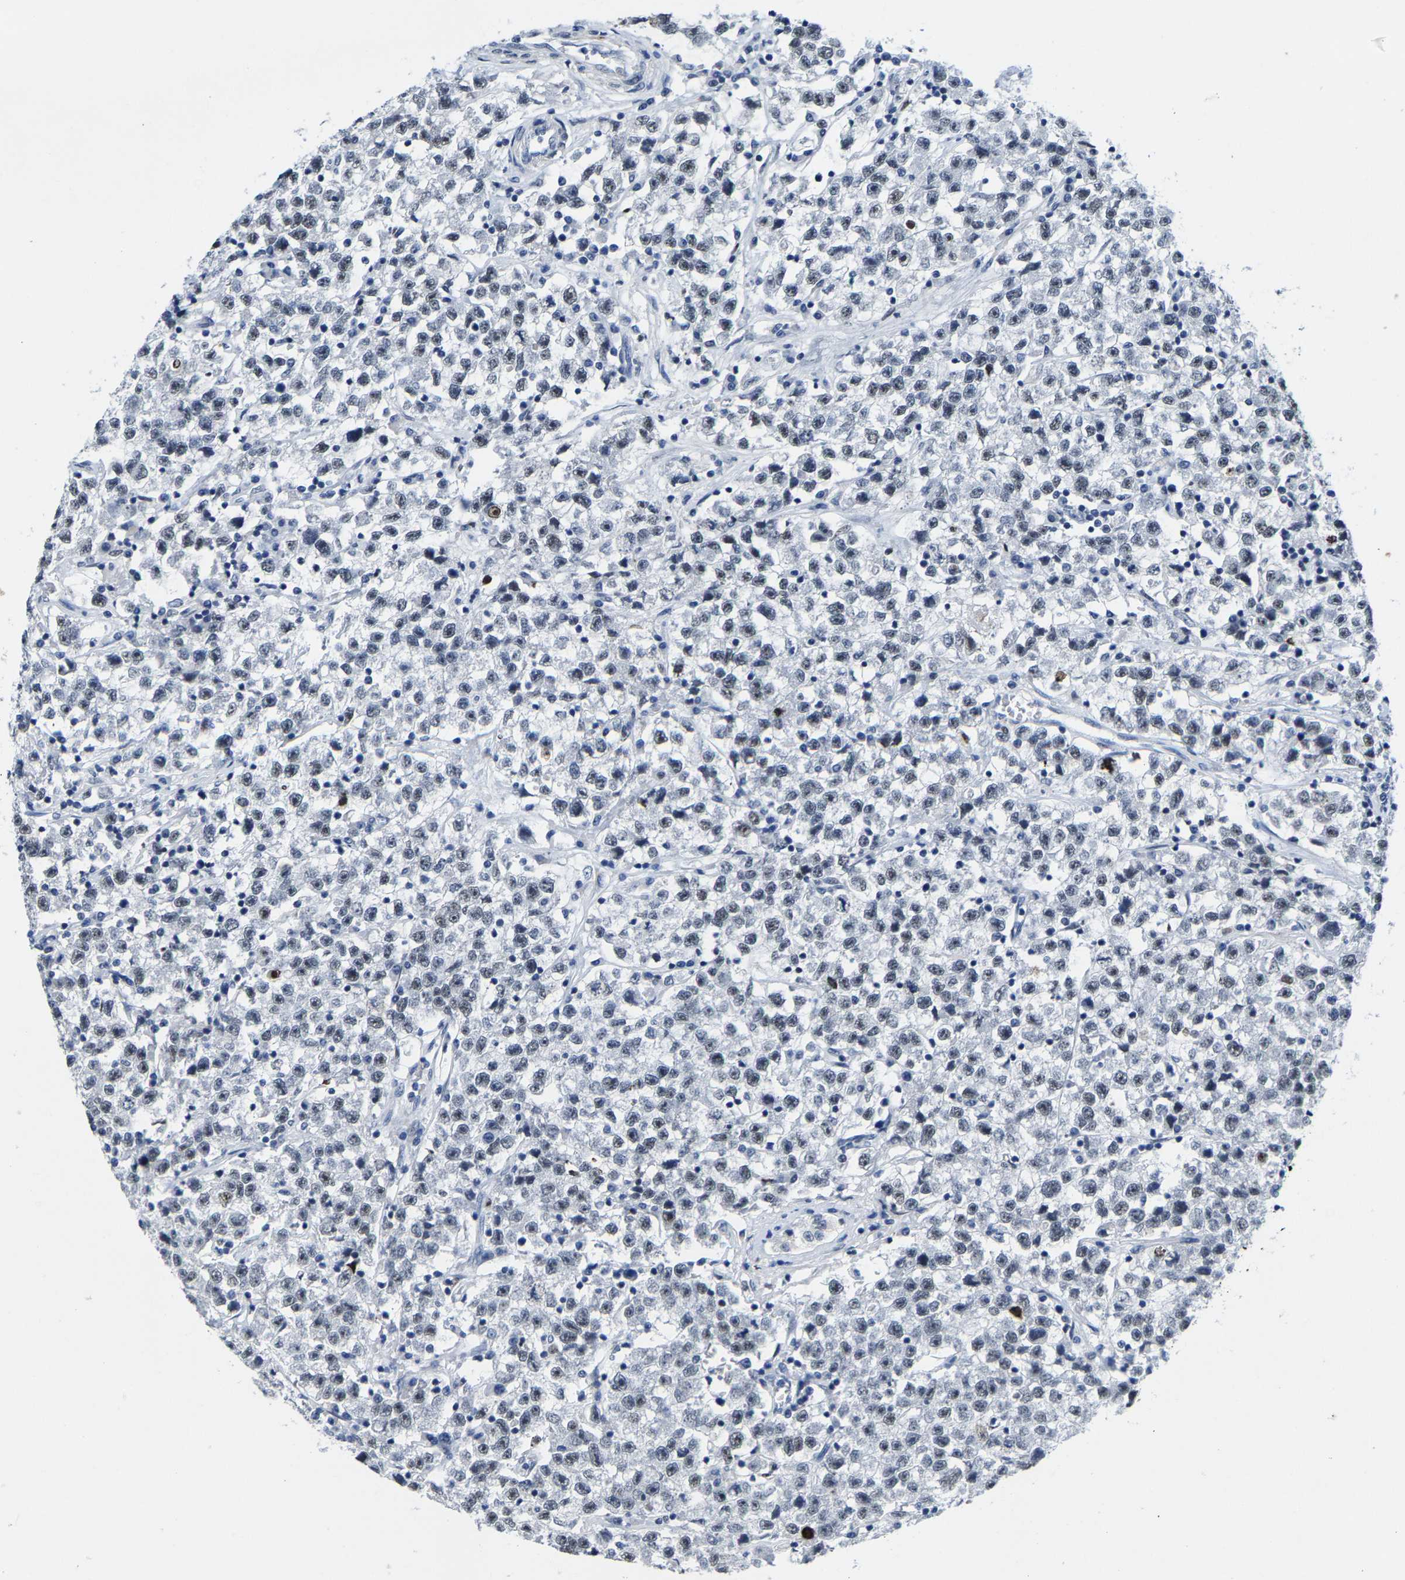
{"staining": {"intensity": "weak", "quantity": "<25%", "location": "nuclear"}, "tissue": "testis cancer", "cell_type": "Tumor cells", "image_type": "cancer", "snomed": [{"axis": "morphology", "description": "Seminoma, NOS"}, {"axis": "topography", "description": "Testis"}], "caption": "Immunohistochemistry of seminoma (testis) reveals no expression in tumor cells.", "gene": "SETD1B", "patient": {"sex": "male", "age": 22}}